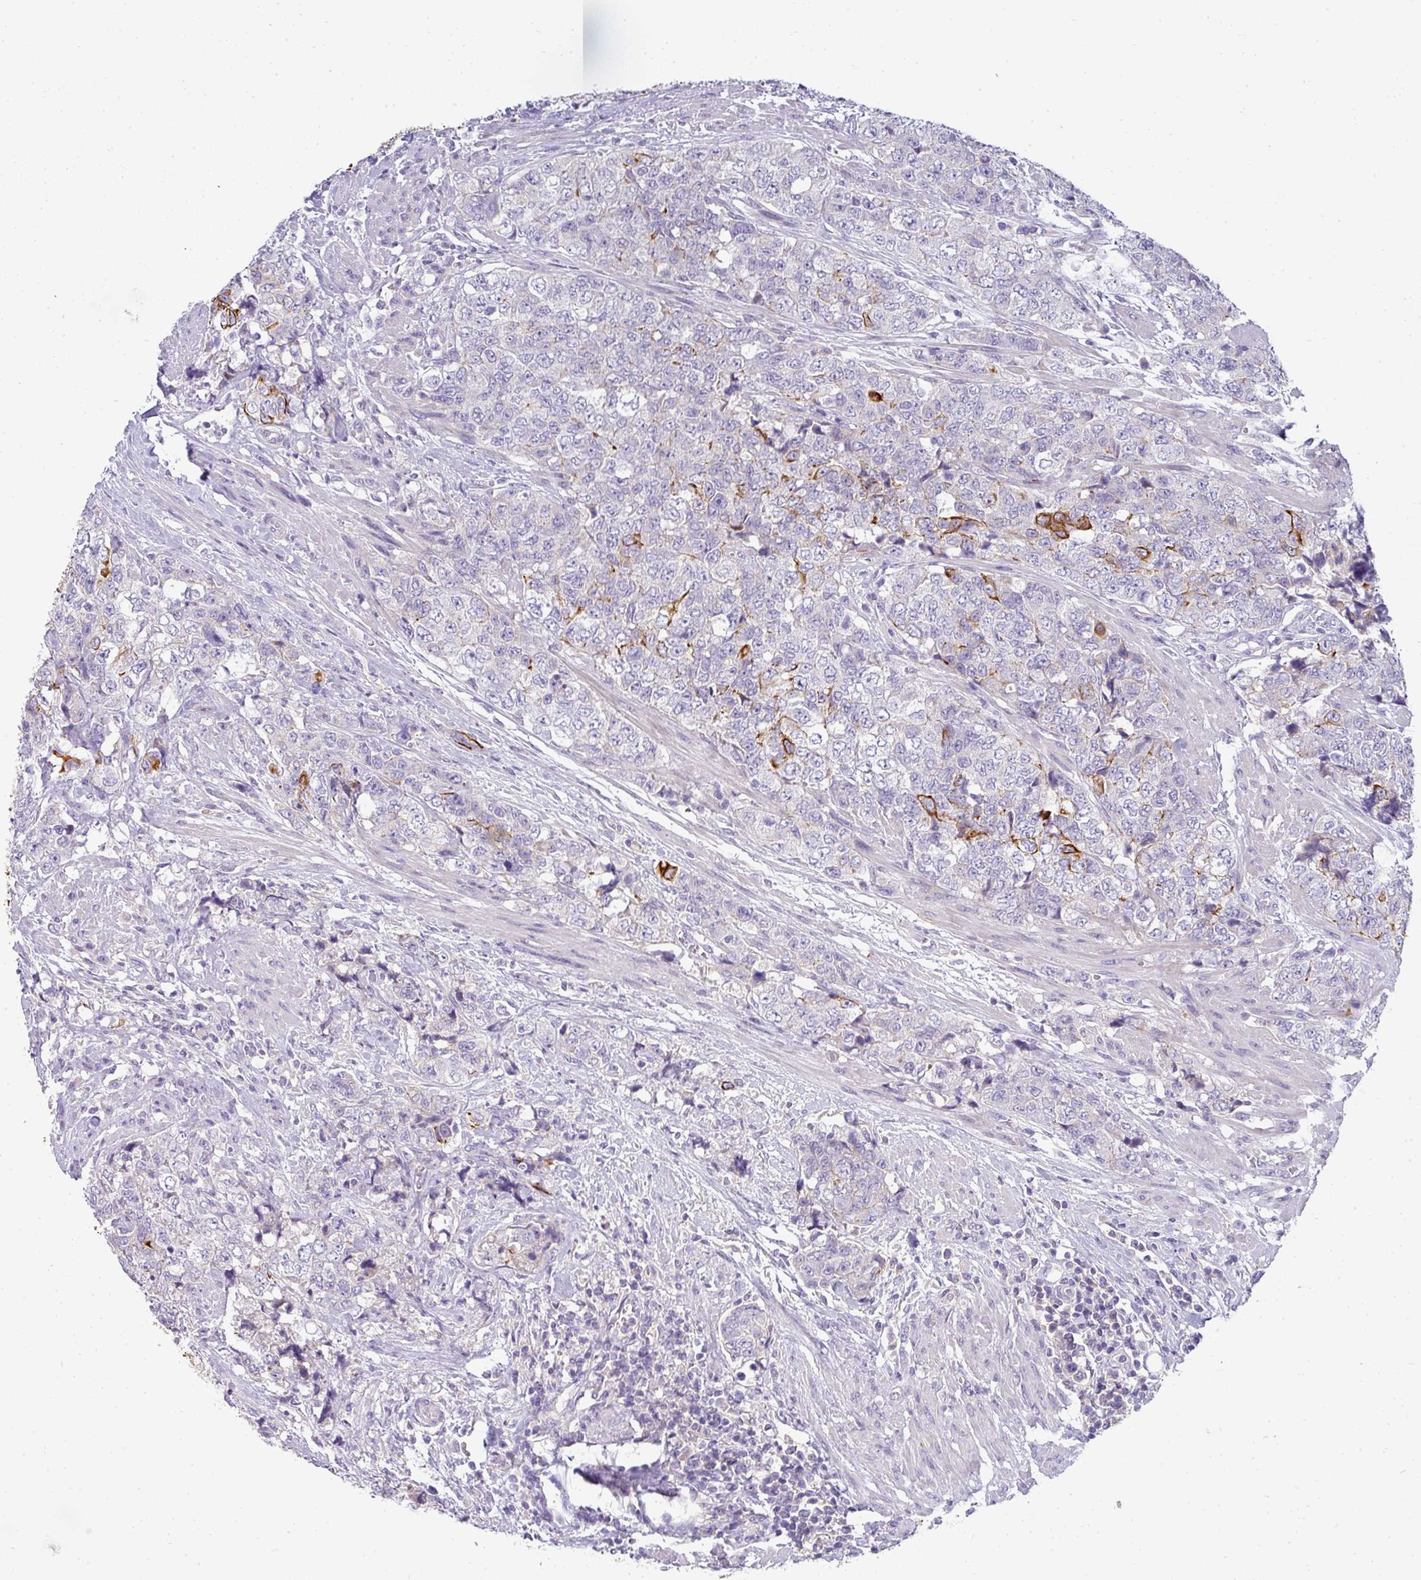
{"staining": {"intensity": "strong", "quantity": "<25%", "location": "cytoplasmic/membranous"}, "tissue": "urothelial cancer", "cell_type": "Tumor cells", "image_type": "cancer", "snomed": [{"axis": "morphology", "description": "Urothelial carcinoma, High grade"}, {"axis": "topography", "description": "Urinary bladder"}], "caption": "High-grade urothelial carcinoma stained with DAB (3,3'-diaminobenzidine) IHC displays medium levels of strong cytoplasmic/membranous expression in about <25% of tumor cells.", "gene": "ASXL3", "patient": {"sex": "female", "age": 78}}